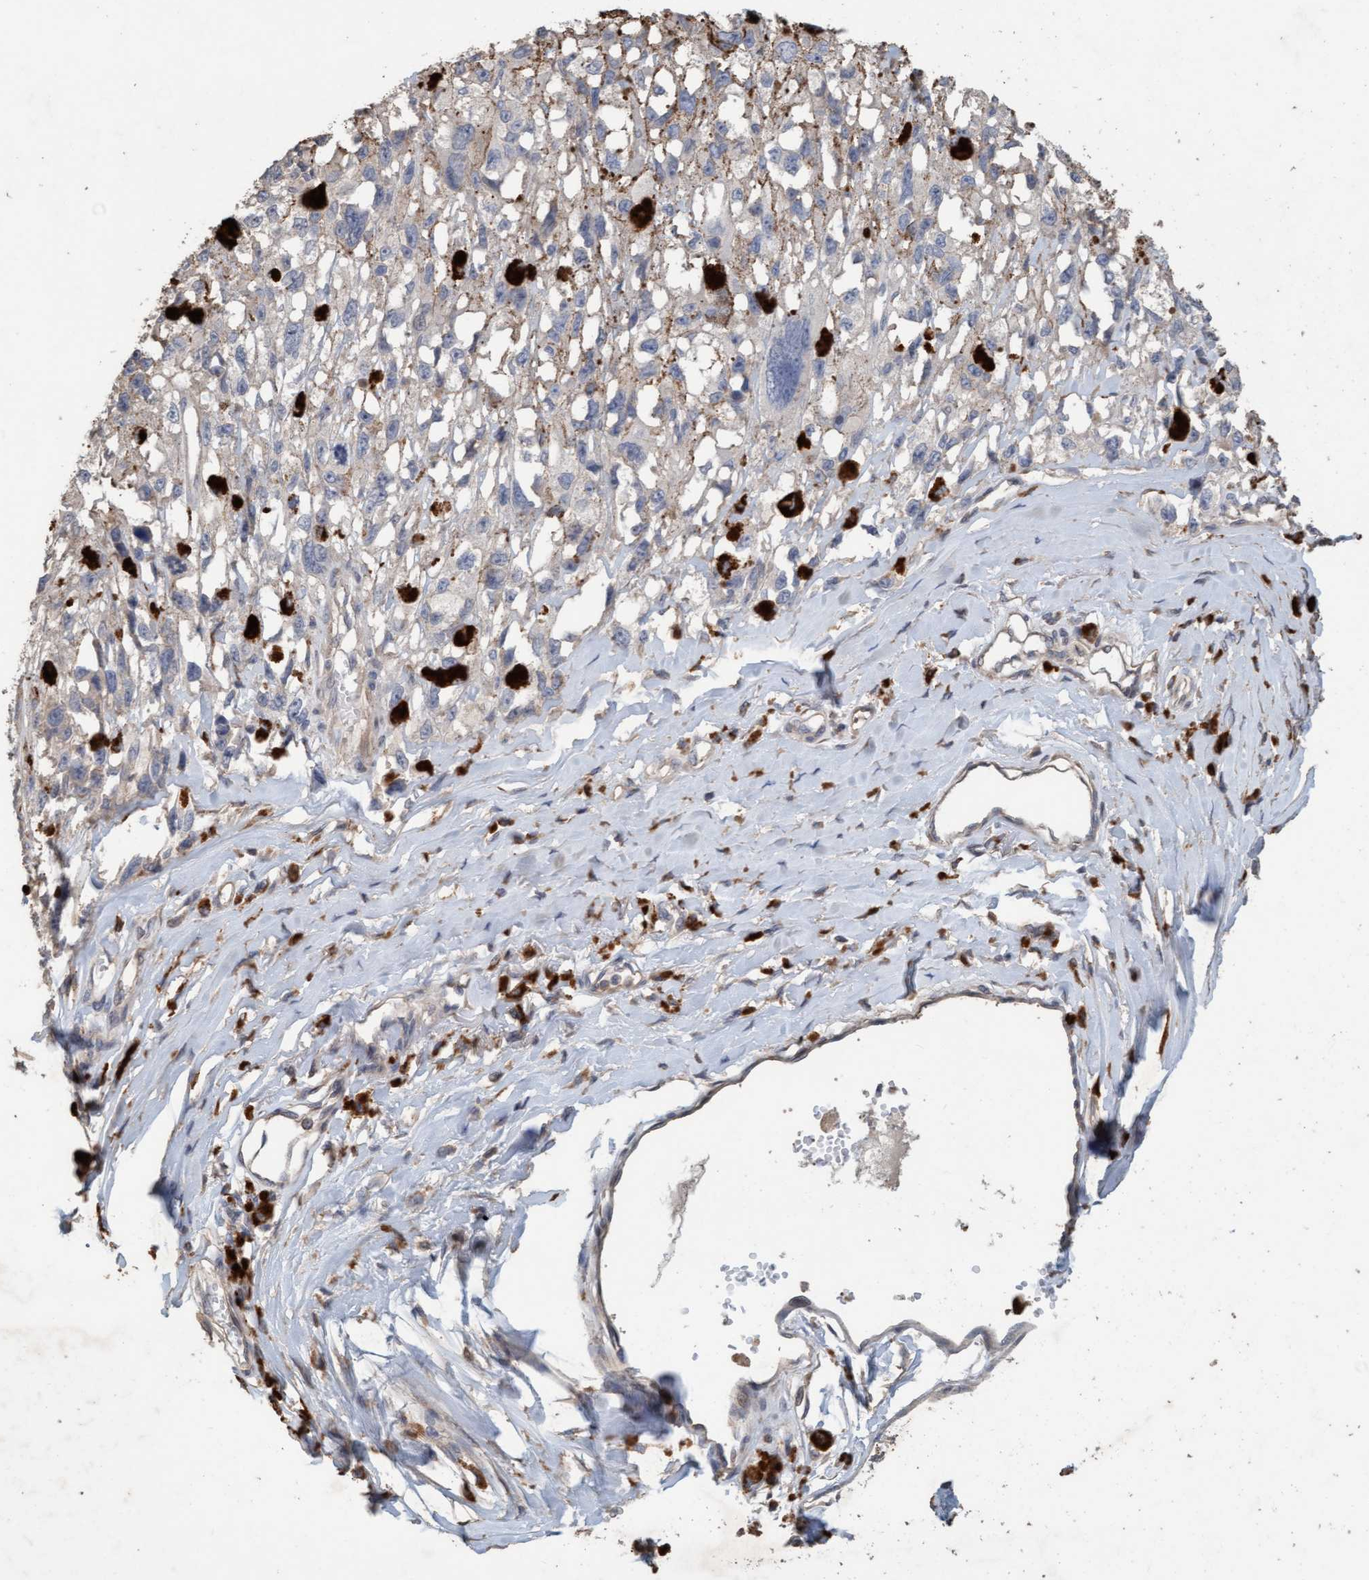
{"staining": {"intensity": "negative", "quantity": "none", "location": "none"}, "tissue": "melanoma", "cell_type": "Tumor cells", "image_type": "cancer", "snomed": [{"axis": "morphology", "description": "Malignant melanoma, Metastatic site"}, {"axis": "topography", "description": "Lymph node"}], "caption": "An IHC histopathology image of melanoma is shown. There is no staining in tumor cells of melanoma.", "gene": "LONRF1", "patient": {"sex": "male", "age": 59}}